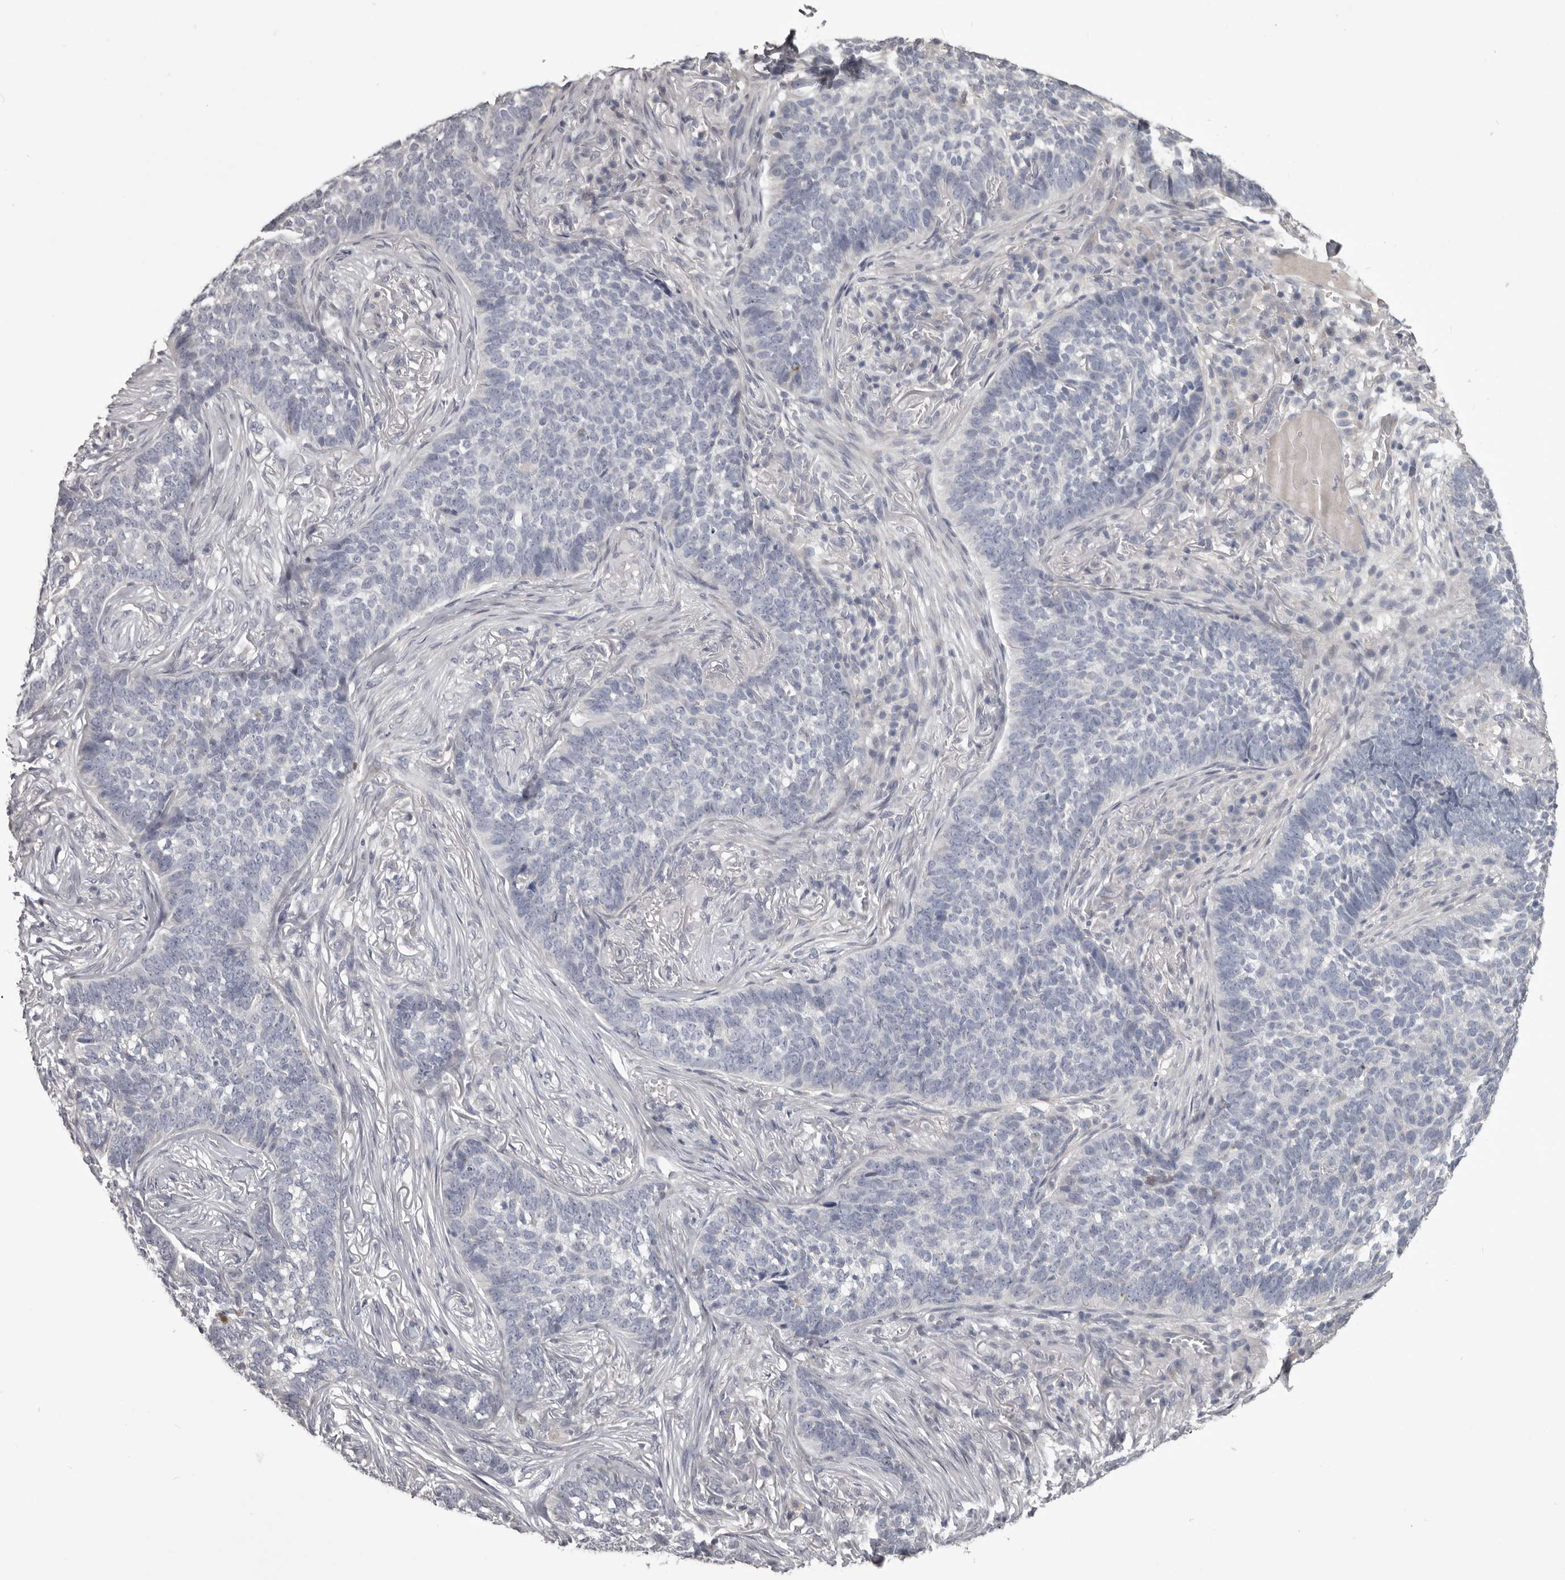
{"staining": {"intensity": "negative", "quantity": "none", "location": "none"}, "tissue": "skin cancer", "cell_type": "Tumor cells", "image_type": "cancer", "snomed": [{"axis": "morphology", "description": "Basal cell carcinoma"}, {"axis": "topography", "description": "Skin"}], "caption": "IHC of human basal cell carcinoma (skin) demonstrates no staining in tumor cells.", "gene": "LPAR6", "patient": {"sex": "male", "age": 85}}